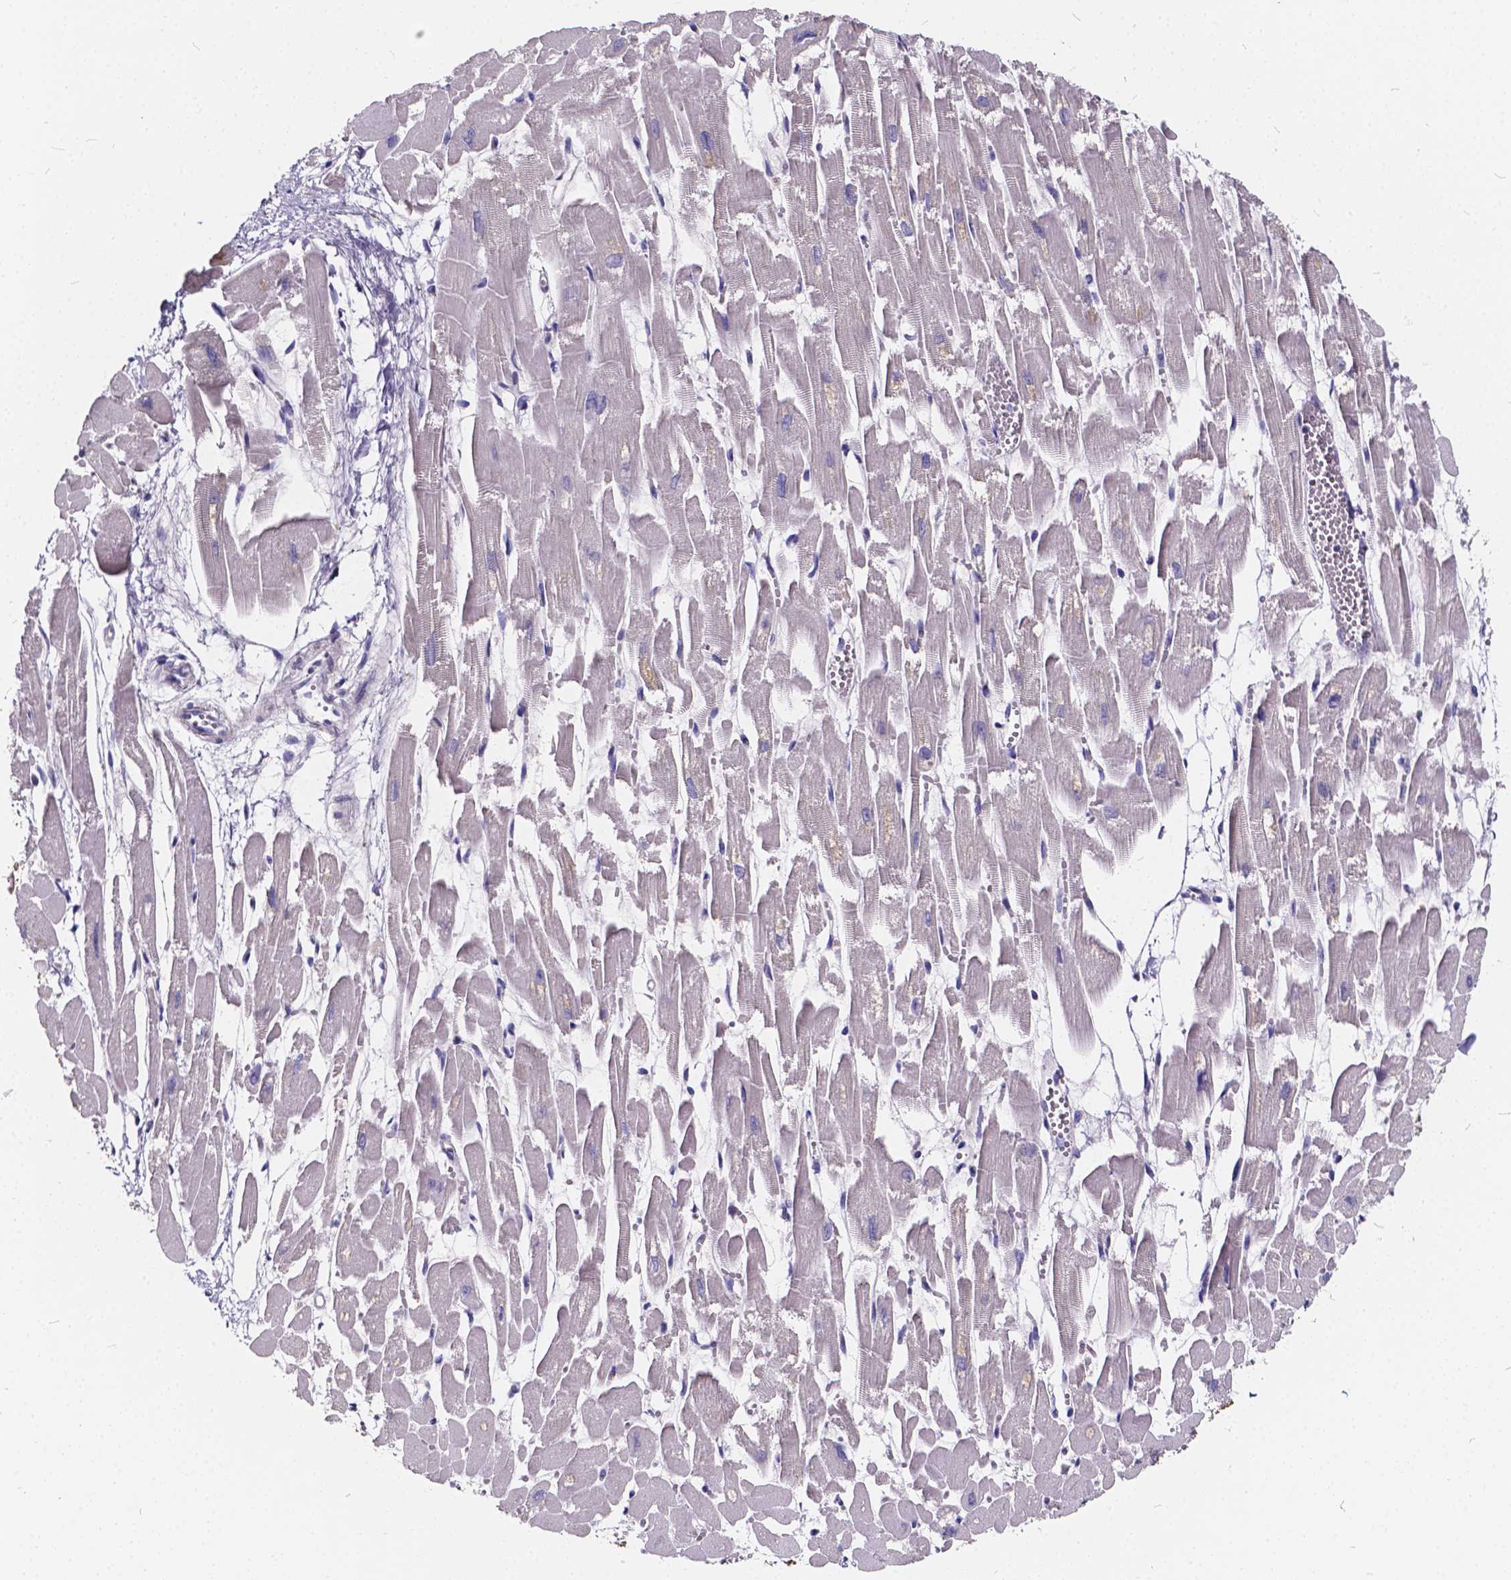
{"staining": {"intensity": "negative", "quantity": "none", "location": "none"}, "tissue": "heart muscle", "cell_type": "Cardiomyocytes", "image_type": "normal", "snomed": [{"axis": "morphology", "description": "Normal tissue, NOS"}, {"axis": "topography", "description": "Heart"}], "caption": "Micrograph shows no protein positivity in cardiomyocytes of benign heart muscle. The staining was performed using DAB (3,3'-diaminobenzidine) to visualize the protein expression in brown, while the nuclei were stained in blue with hematoxylin (Magnification: 20x).", "gene": "SPEF2", "patient": {"sex": "female", "age": 52}}